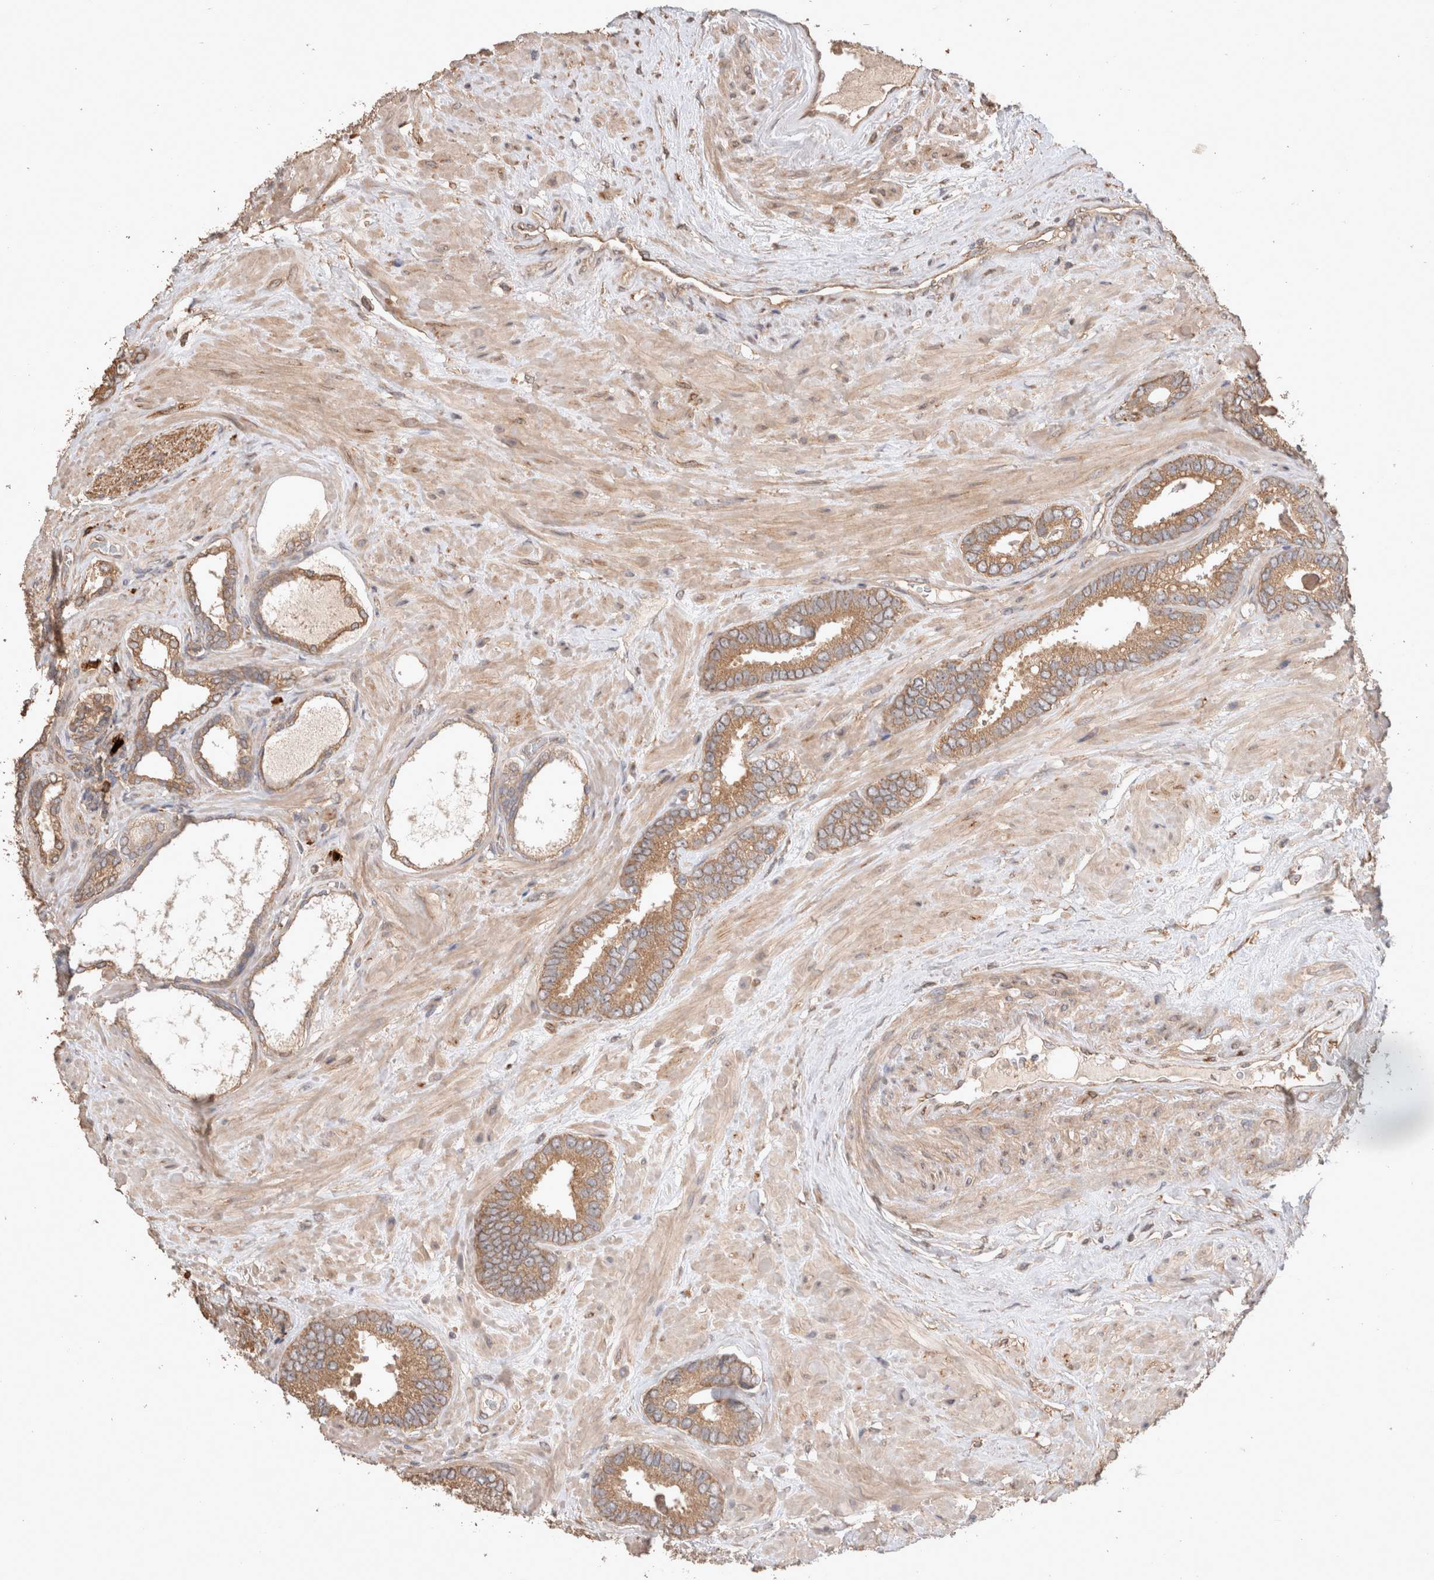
{"staining": {"intensity": "moderate", "quantity": ">75%", "location": "cytoplasmic/membranous"}, "tissue": "prostate cancer", "cell_type": "Tumor cells", "image_type": "cancer", "snomed": [{"axis": "morphology", "description": "Adenocarcinoma, Low grade"}, {"axis": "topography", "description": "Prostate"}], "caption": "Moderate cytoplasmic/membranous protein staining is identified in approximately >75% of tumor cells in prostate low-grade adenocarcinoma. Using DAB (3,3'-diaminobenzidine) (brown) and hematoxylin (blue) stains, captured at high magnification using brightfield microscopy.", "gene": "HROB", "patient": {"sex": "male", "age": 71}}